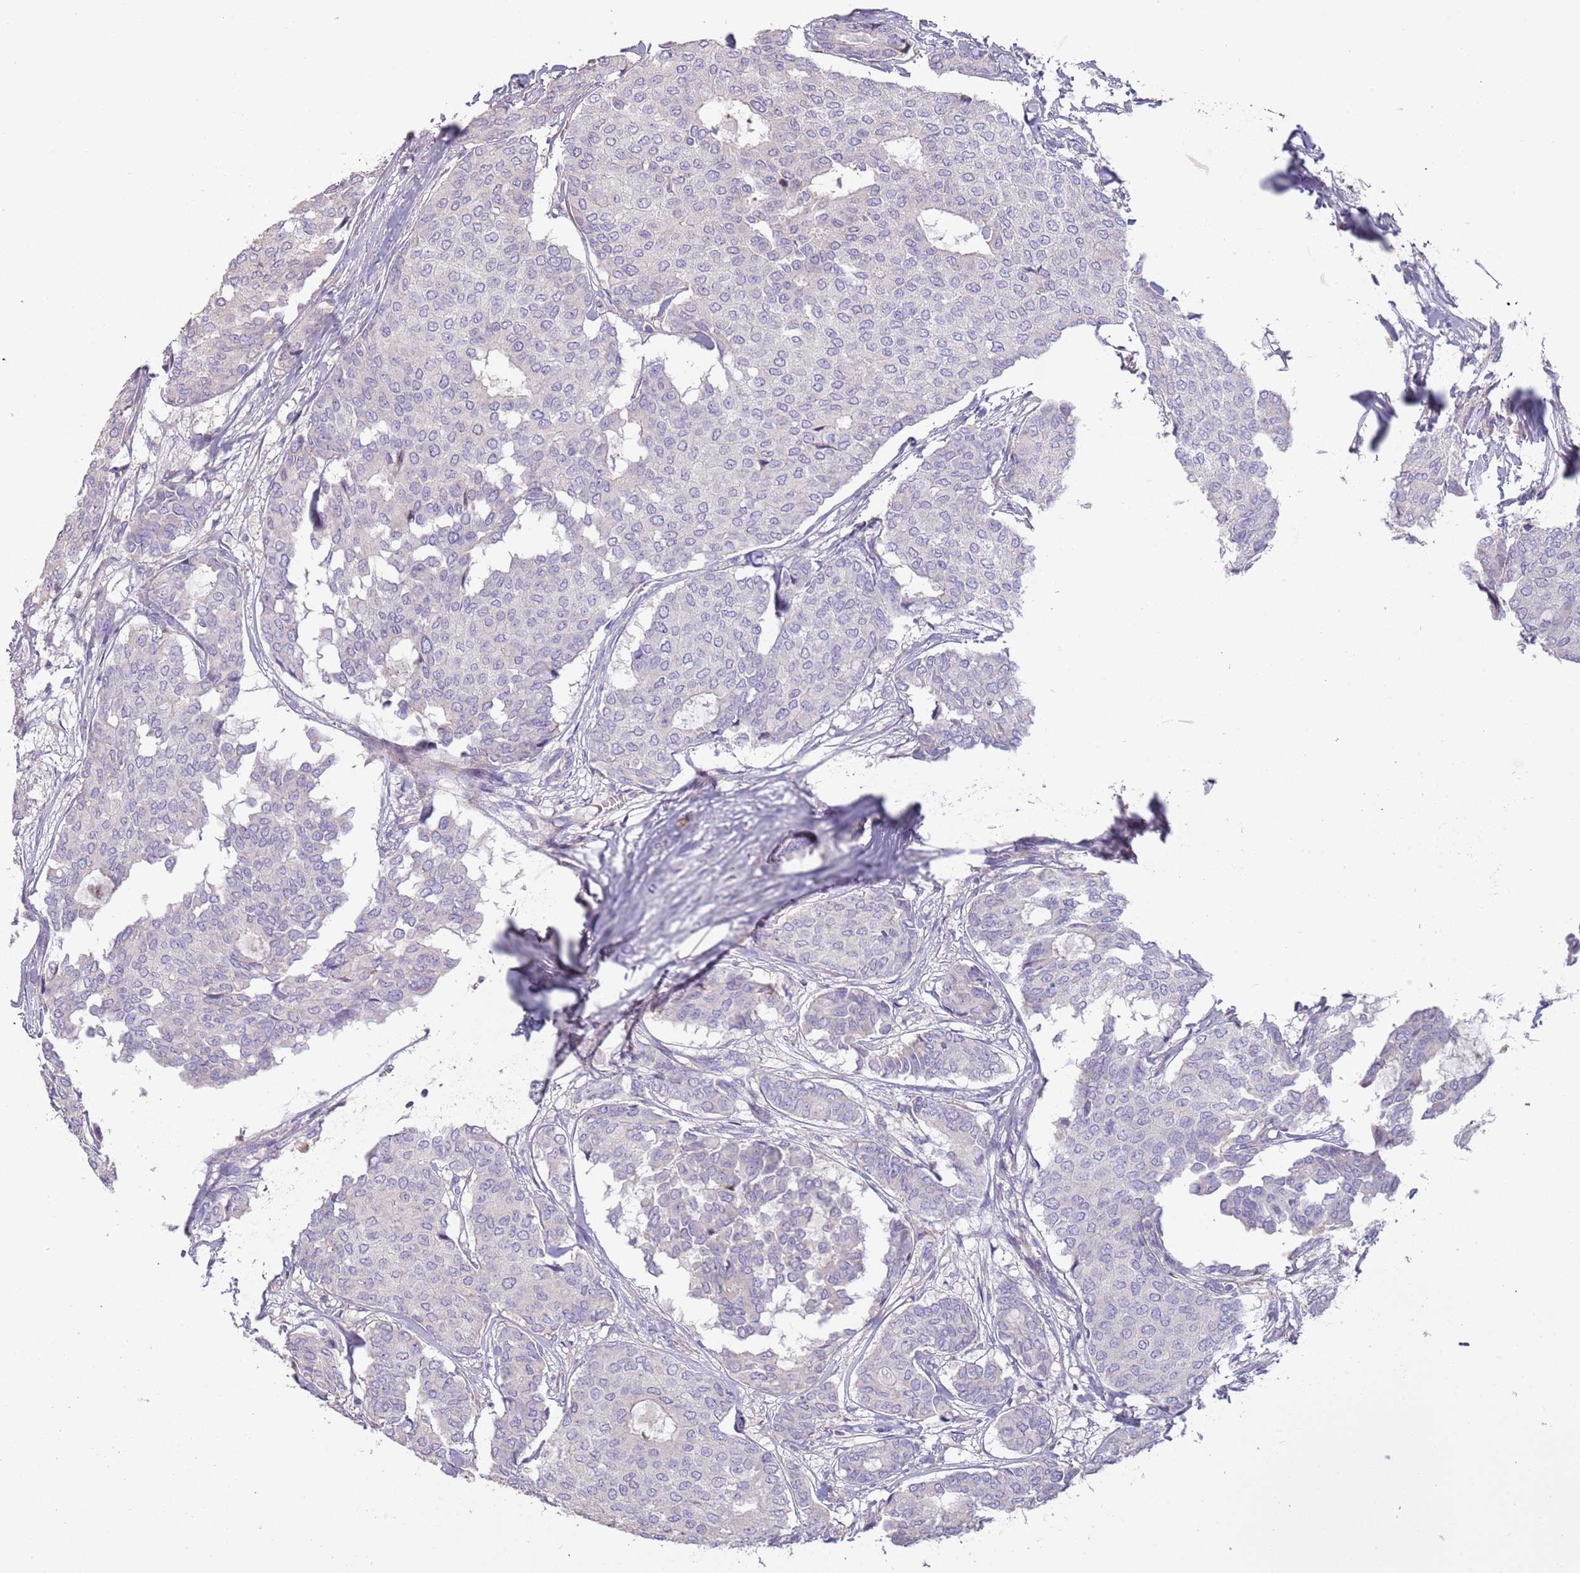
{"staining": {"intensity": "negative", "quantity": "none", "location": "none"}, "tissue": "breast cancer", "cell_type": "Tumor cells", "image_type": "cancer", "snomed": [{"axis": "morphology", "description": "Duct carcinoma"}, {"axis": "topography", "description": "Breast"}], "caption": "High power microscopy photomicrograph of an immunohistochemistry histopathology image of breast intraductal carcinoma, revealing no significant staining in tumor cells. (Immunohistochemistry (ihc), brightfield microscopy, high magnification).", "gene": "SUSD1", "patient": {"sex": "female", "age": 75}}